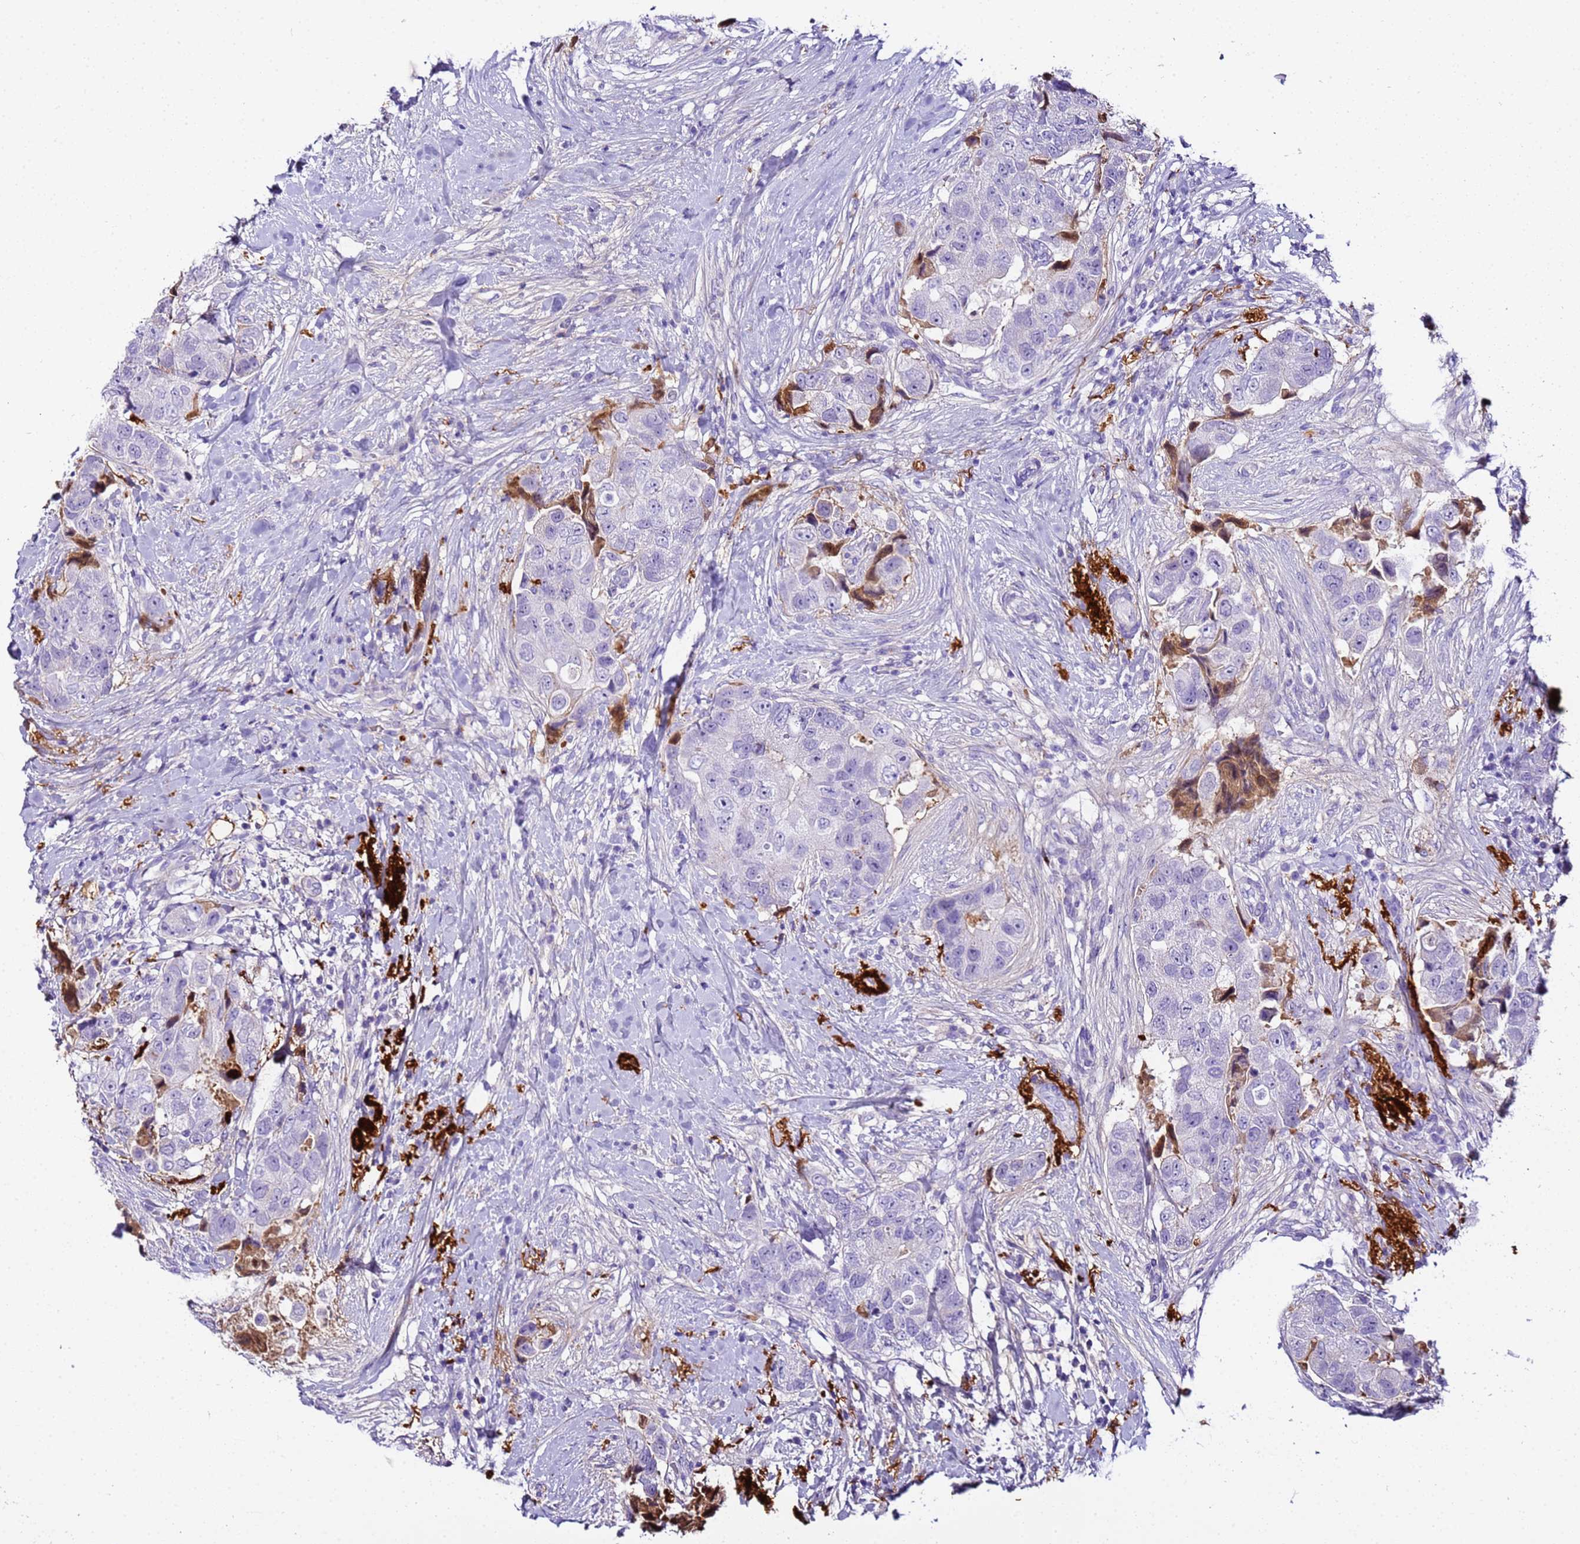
{"staining": {"intensity": "negative", "quantity": "none", "location": "none"}, "tissue": "breast cancer", "cell_type": "Tumor cells", "image_type": "cancer", "snomed": [{"axis": "morphology", "description": "Normal tissue, NOS"}, {"axis": "morphology", "description": "Duct carcinoma"}, {"axis": "topography", "description": "Breast"}], "caption": "A high-resolution micrograph shows immunohistochemistry staining of breast cancer, which displays no significant positivity in tumor cells.", "gene": "CFHR2", "patient": {"sex": "female", "age": 62}}